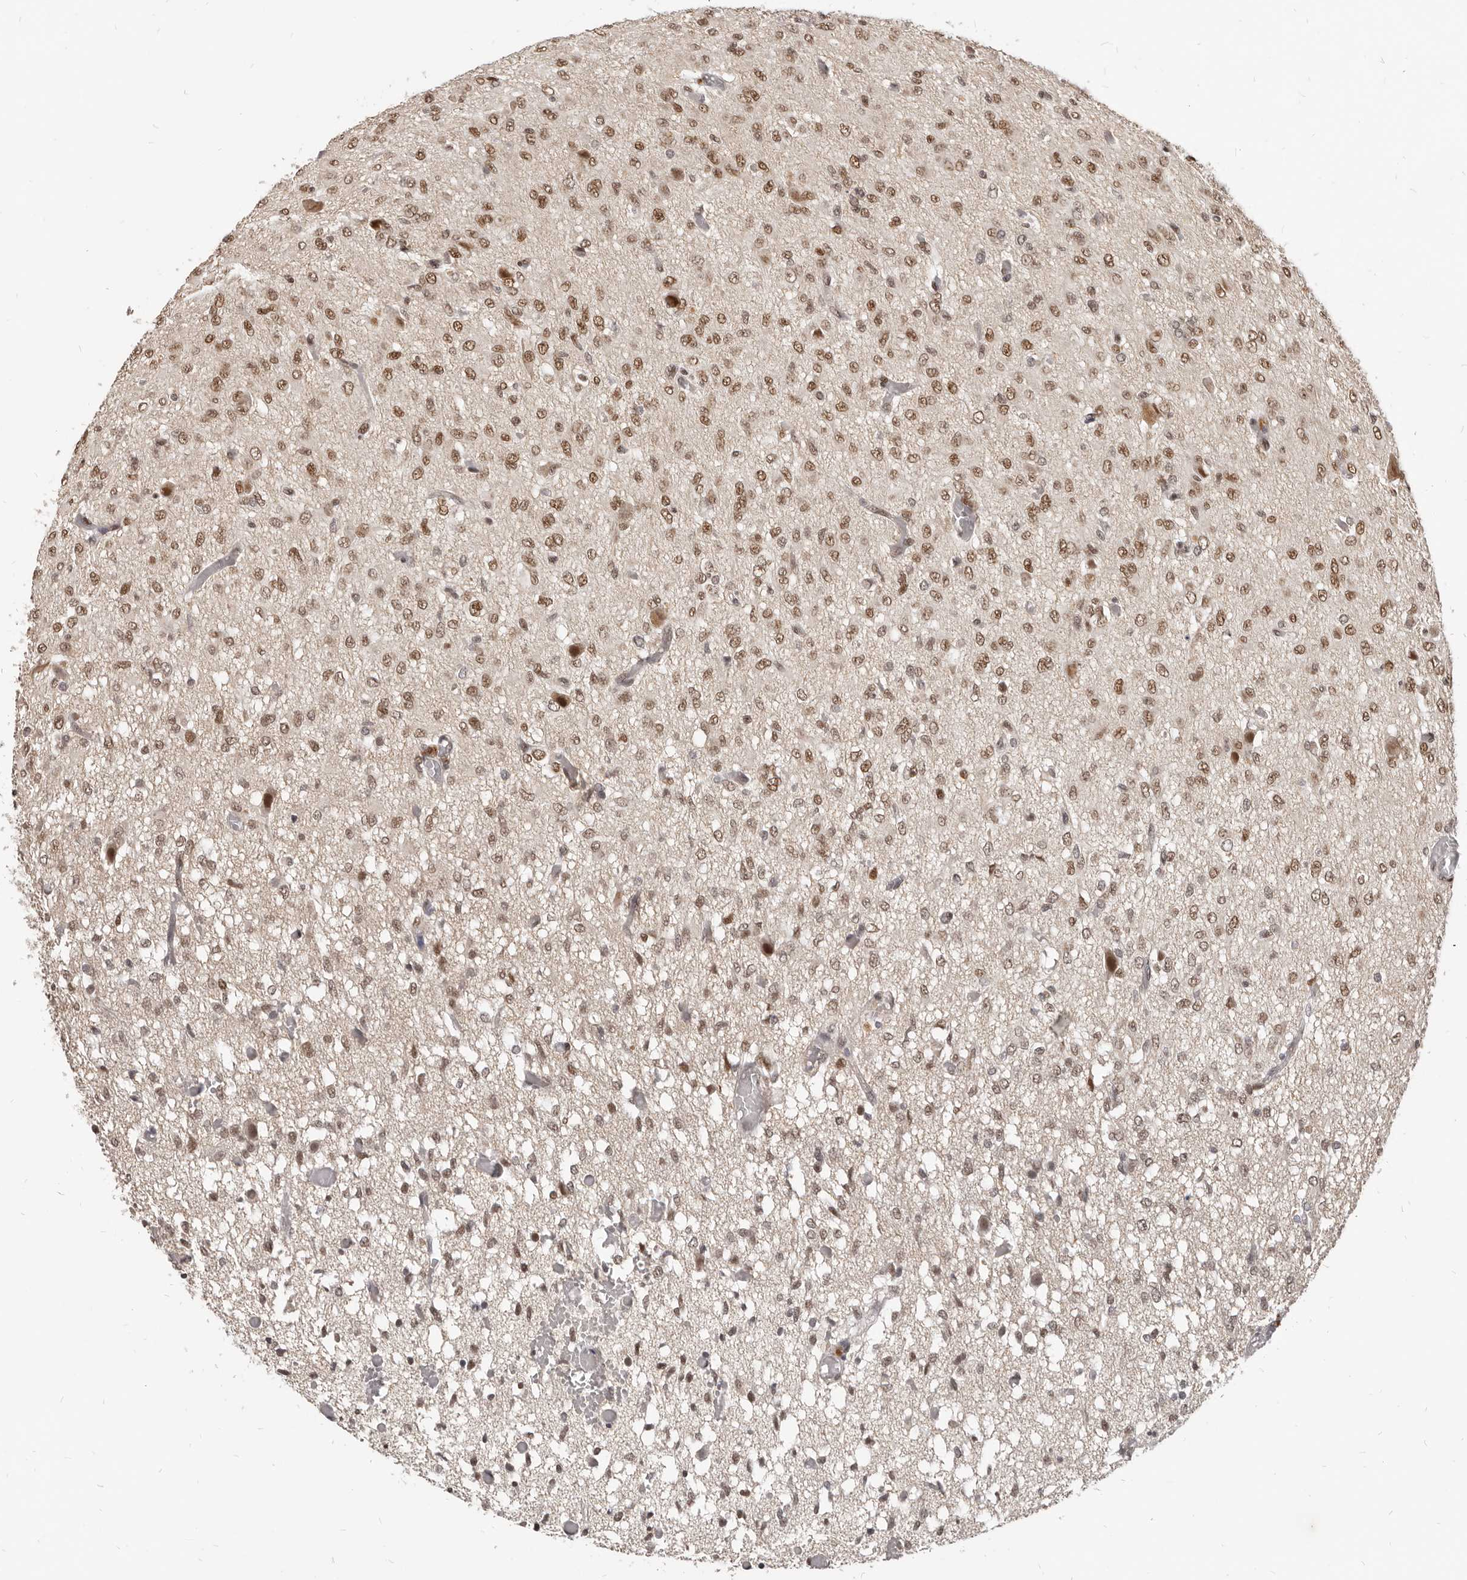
{"staining": {"intensity": "moderate", "quantity": ">75%", "location": "nuclear"}, "tissue": "glioma", "cell_type": "Tumor cells", "image_type": "cancer", "snomed": [{"axis": "morphology", "description": "Glioma, malignant, High grade"}, {"axis": "topography", "description": "Brain"}], "caption": "Approximately >75% of tumor cells in human malignant glioma (high-grade) display moderate nuclear protein staining as visualized by brown immunohistochemical staining.", "gene": "ATF5", "patient": {"sex": "female", "age": 59}}